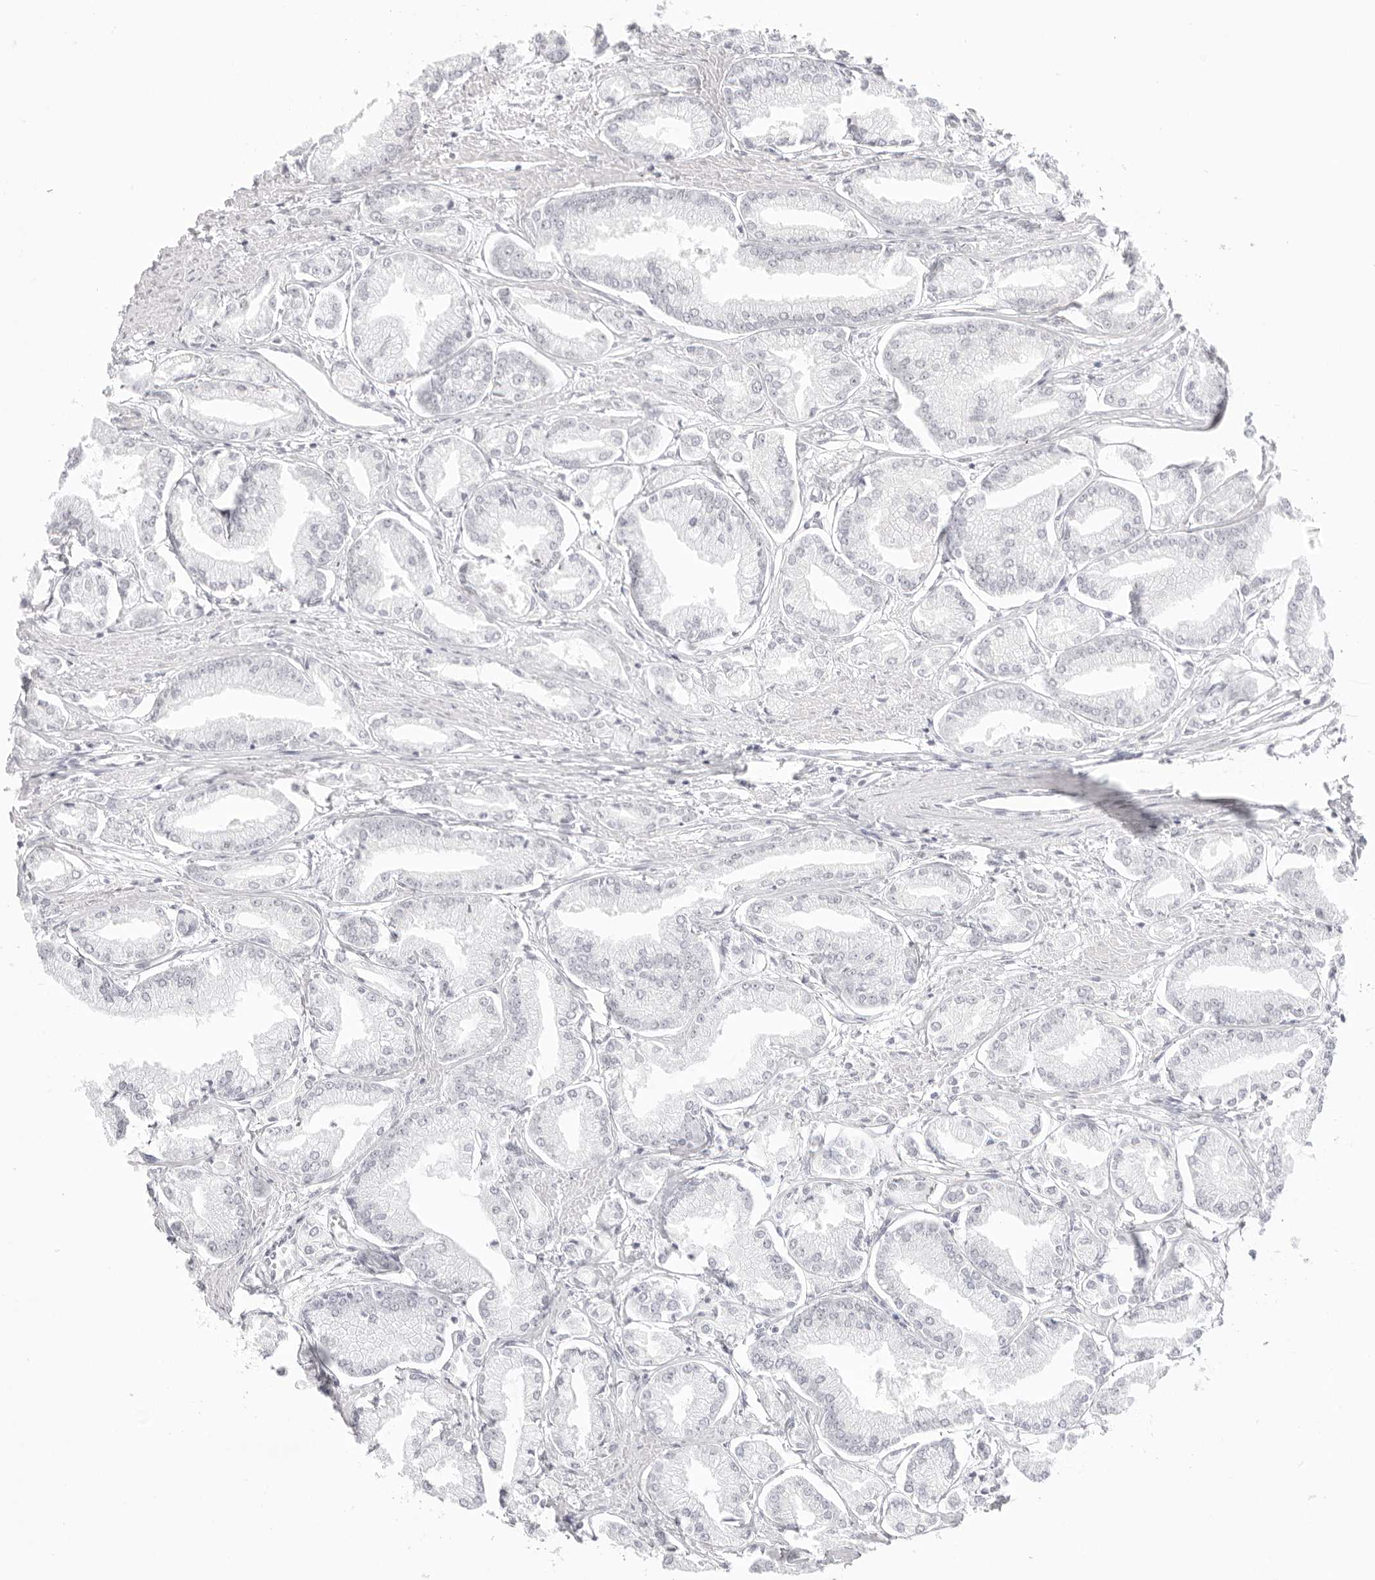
{"staining": {"intensity": "negative", "quantity": "none", "location": "none"}, "tissue": "prostate cancer", "cell_type": "Tumor cells", "image_type": "cancer", "snomed": [{"axis": "morphology", "description": "Adenocarcinoma, Low grade"}, {"axis": "topography", "description": "Prostate"}], "caption": "This is a histopathology image of immunohistochemistry staining of prostate cancer, which shows no positivity in tumor cells. The staining was performed using DAB (3,3'-diaminobenzidine) to visualize the protein expression in brown, while the nuclei were stained in blue with hematoxylin (Magnification: 20x).", "gene": "MED18", "patient": {"sex": "male", "age": 52}}